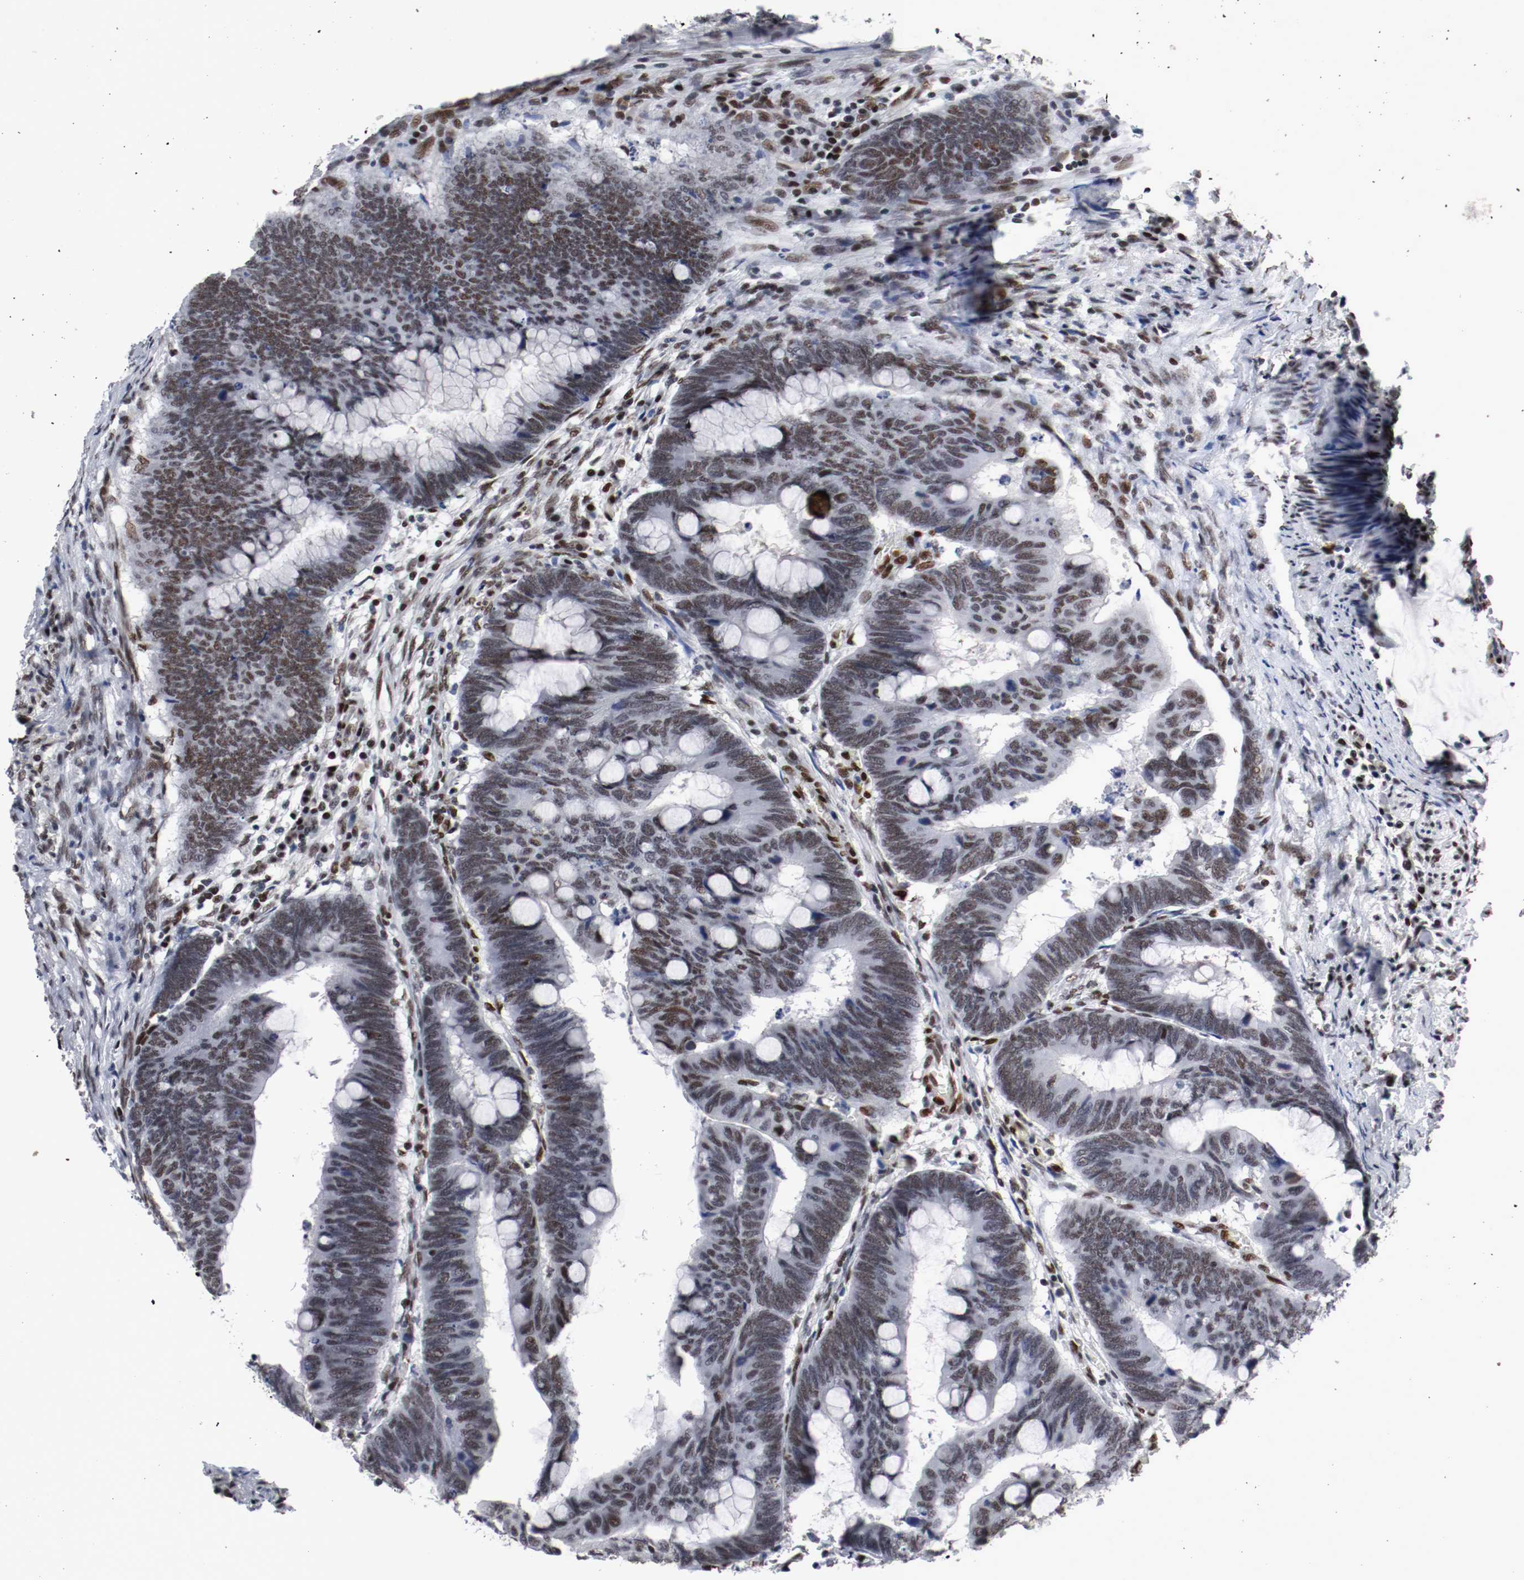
{"staining": {"intensity": "moderate", "quantity": ">75%", "location": "nuclear"}, "tissue": "colorectal cancer", "cell_type": "Tumor cells", "image_type": "cancer", "snomed": [{"axis": "morphology", "description": "Normal tissue, NOS"}, {"axis": "morphology", "description": "Adenocarcinoma, NOS"}, {"axis": "topography", "description": "Rectum"}, {"axis": "topography", "description": "Peripheral nerve tissue"}], "caption": "Immunohistochemical staining of adenocarcinoma (colorectal) exhibits medium levels of moderate nuclear expression in about >75% of tumor cells.", "gene": "MEF2D", "patient": {"sex": "male", "age": 92}}